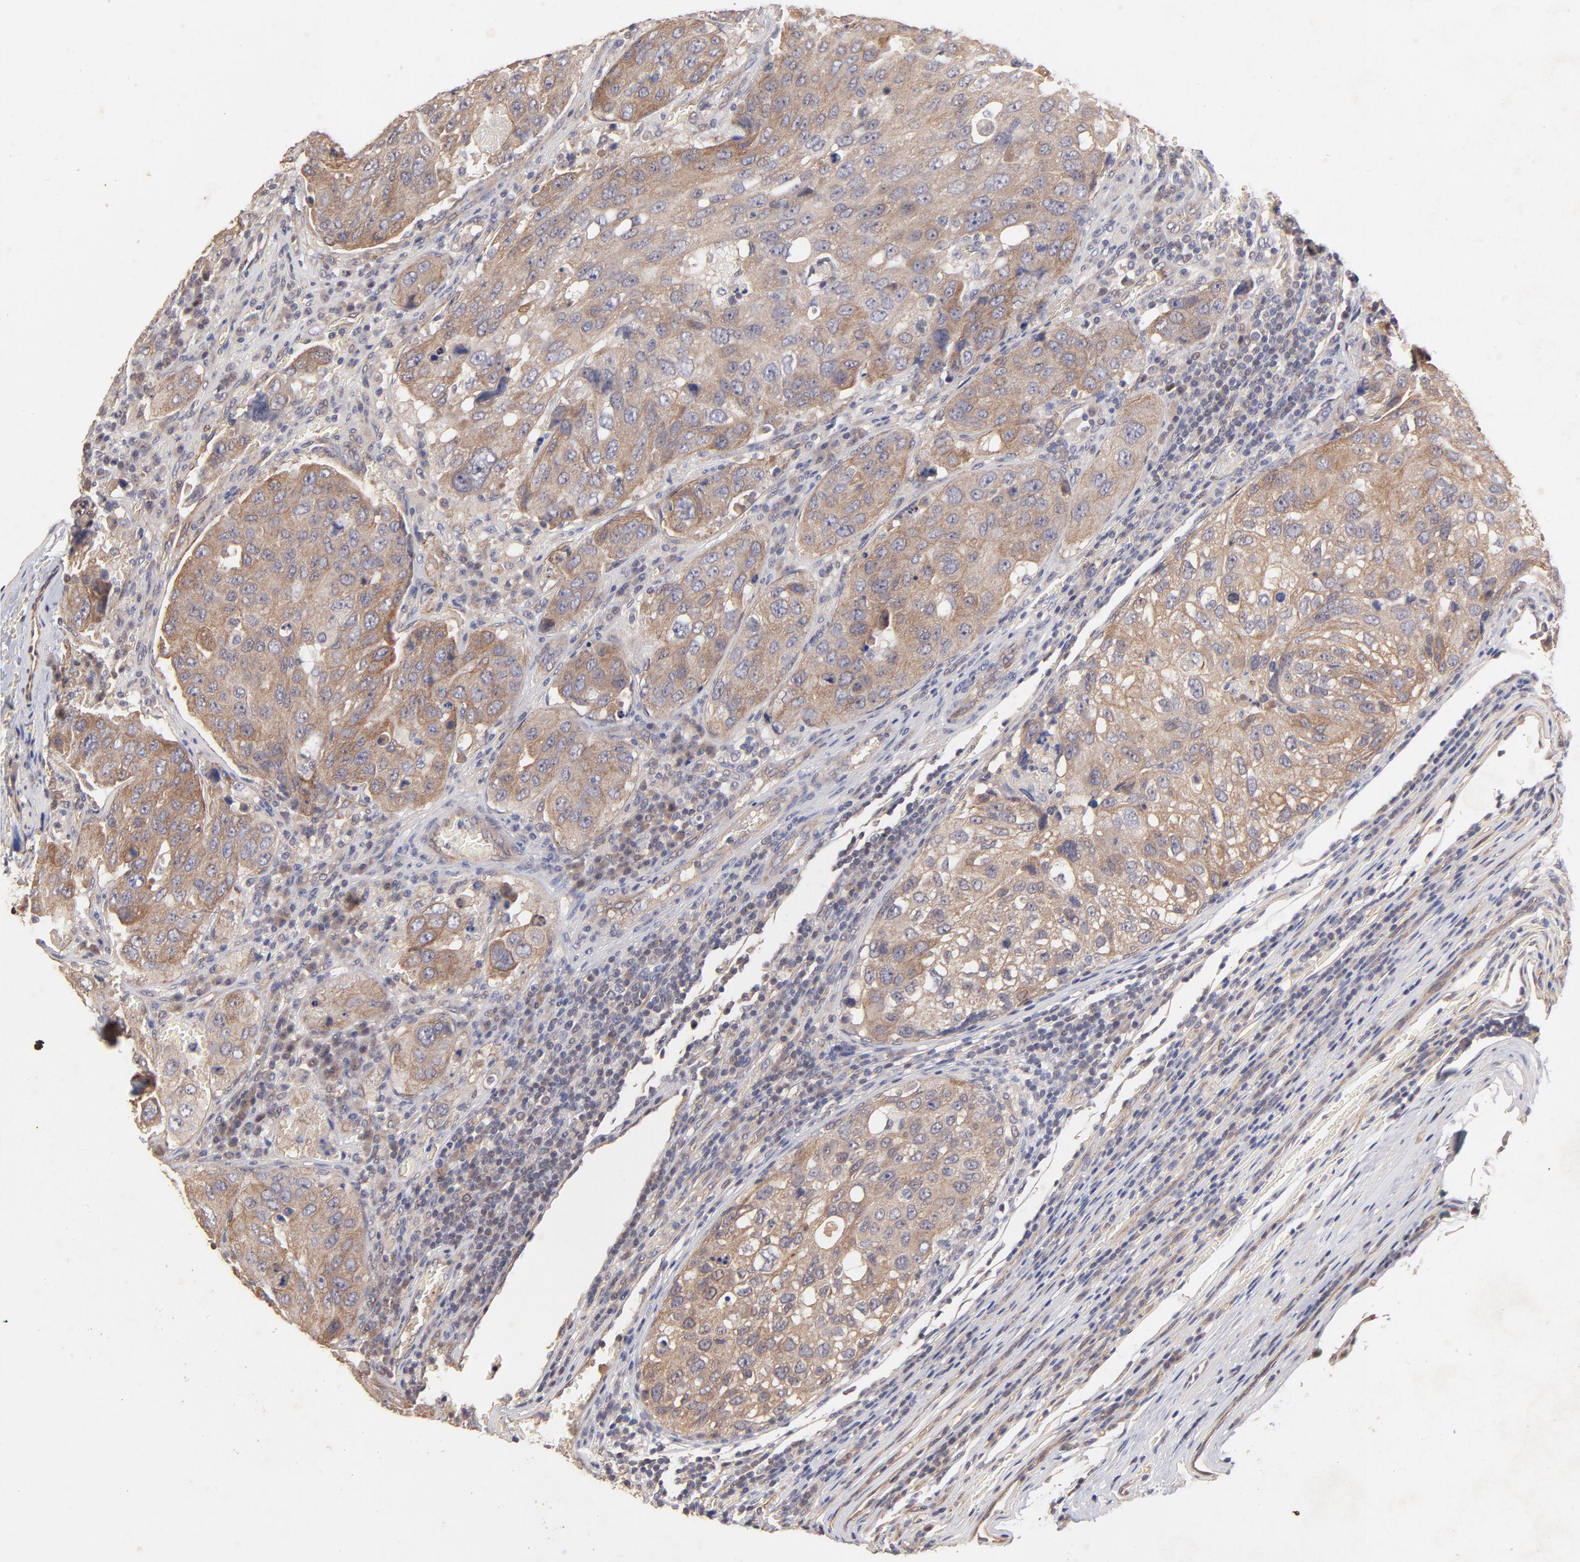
{"staining": {"intensity": "moderate", "quantity": ">75%", "location": "cytoplasmic/membranous"}, "tissue": "urothelial cancer", "cell_type": "Tumor cells", "image_type": "cancer", "snomed": [{"axis": "morphology", "description": "Urothelial carcinoma, High grade"}, {"axis": "topography", "description": "Lymph node"}, {"axis": "topography", "description": "Urinary bladder"}], "caption": "Immunohistochemical staining of urothelial cancer reveals medium levels of moderate cytoplasmic/membranous protein staining in approximately >75% of tumor cells. (IHC, brightfield microscopy, high magnification).", "gene": "STAP2", "patient": {"sex": "male", "age": 51}}